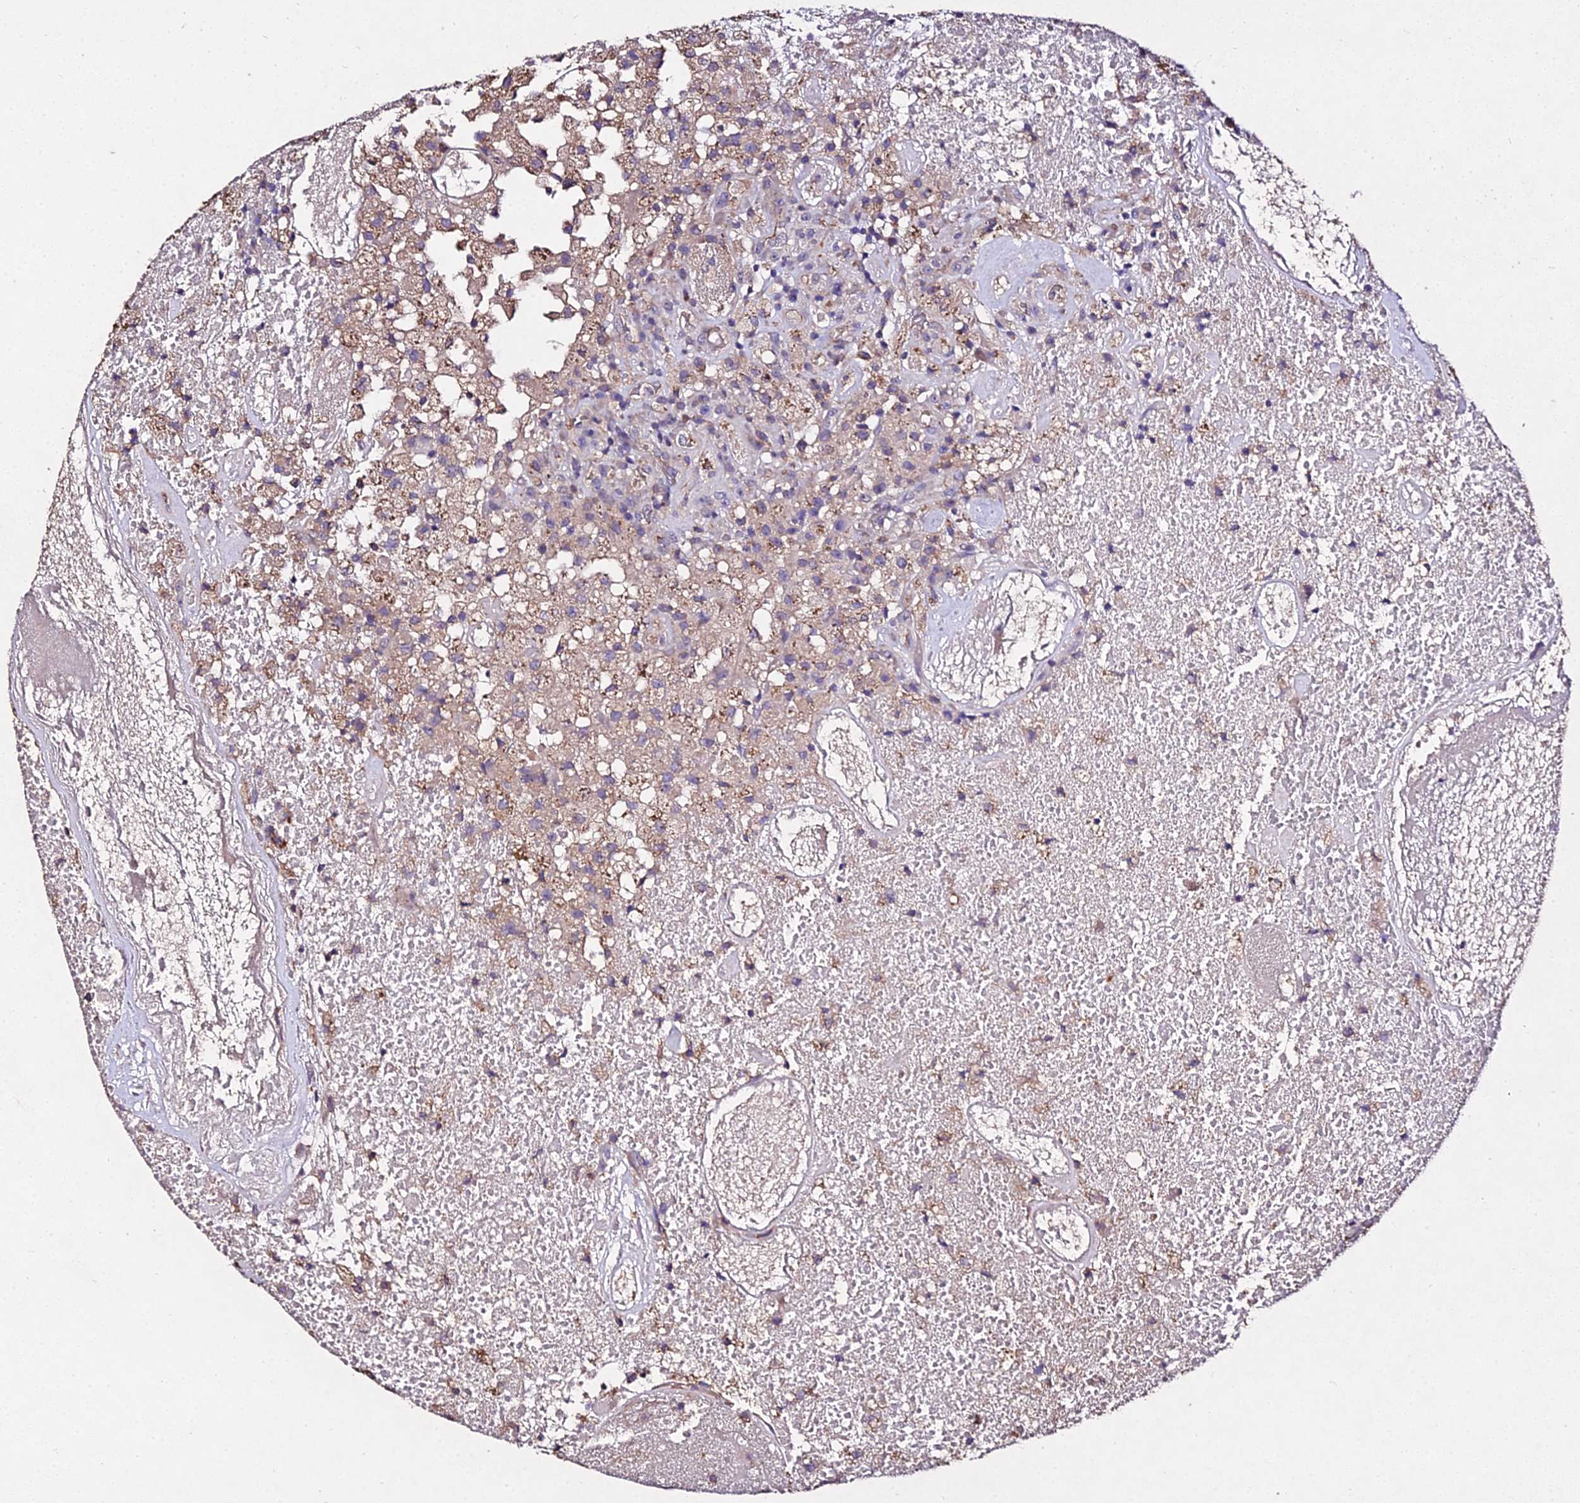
{"staining": {"intensity": "weak", "quantity": "<25%", "location": "cytoplasmic/membranous"}, "tissue": "glioma", "cell_type": "Tumor cells", "image_type": "cancer", "snomed": [{"axis": "morphology", "description": "Glioma, malignant, High grade"}, {"axis": "topography", "description": "Brain"}], "caption": "An immunohistochemistry micrograph of malignant high-grade glioma is shown. There is no staining in tumor cells of malignant high-grade glioma.", "gene": "AP3M2", "patient": {"sex": "male", "age": 76}}